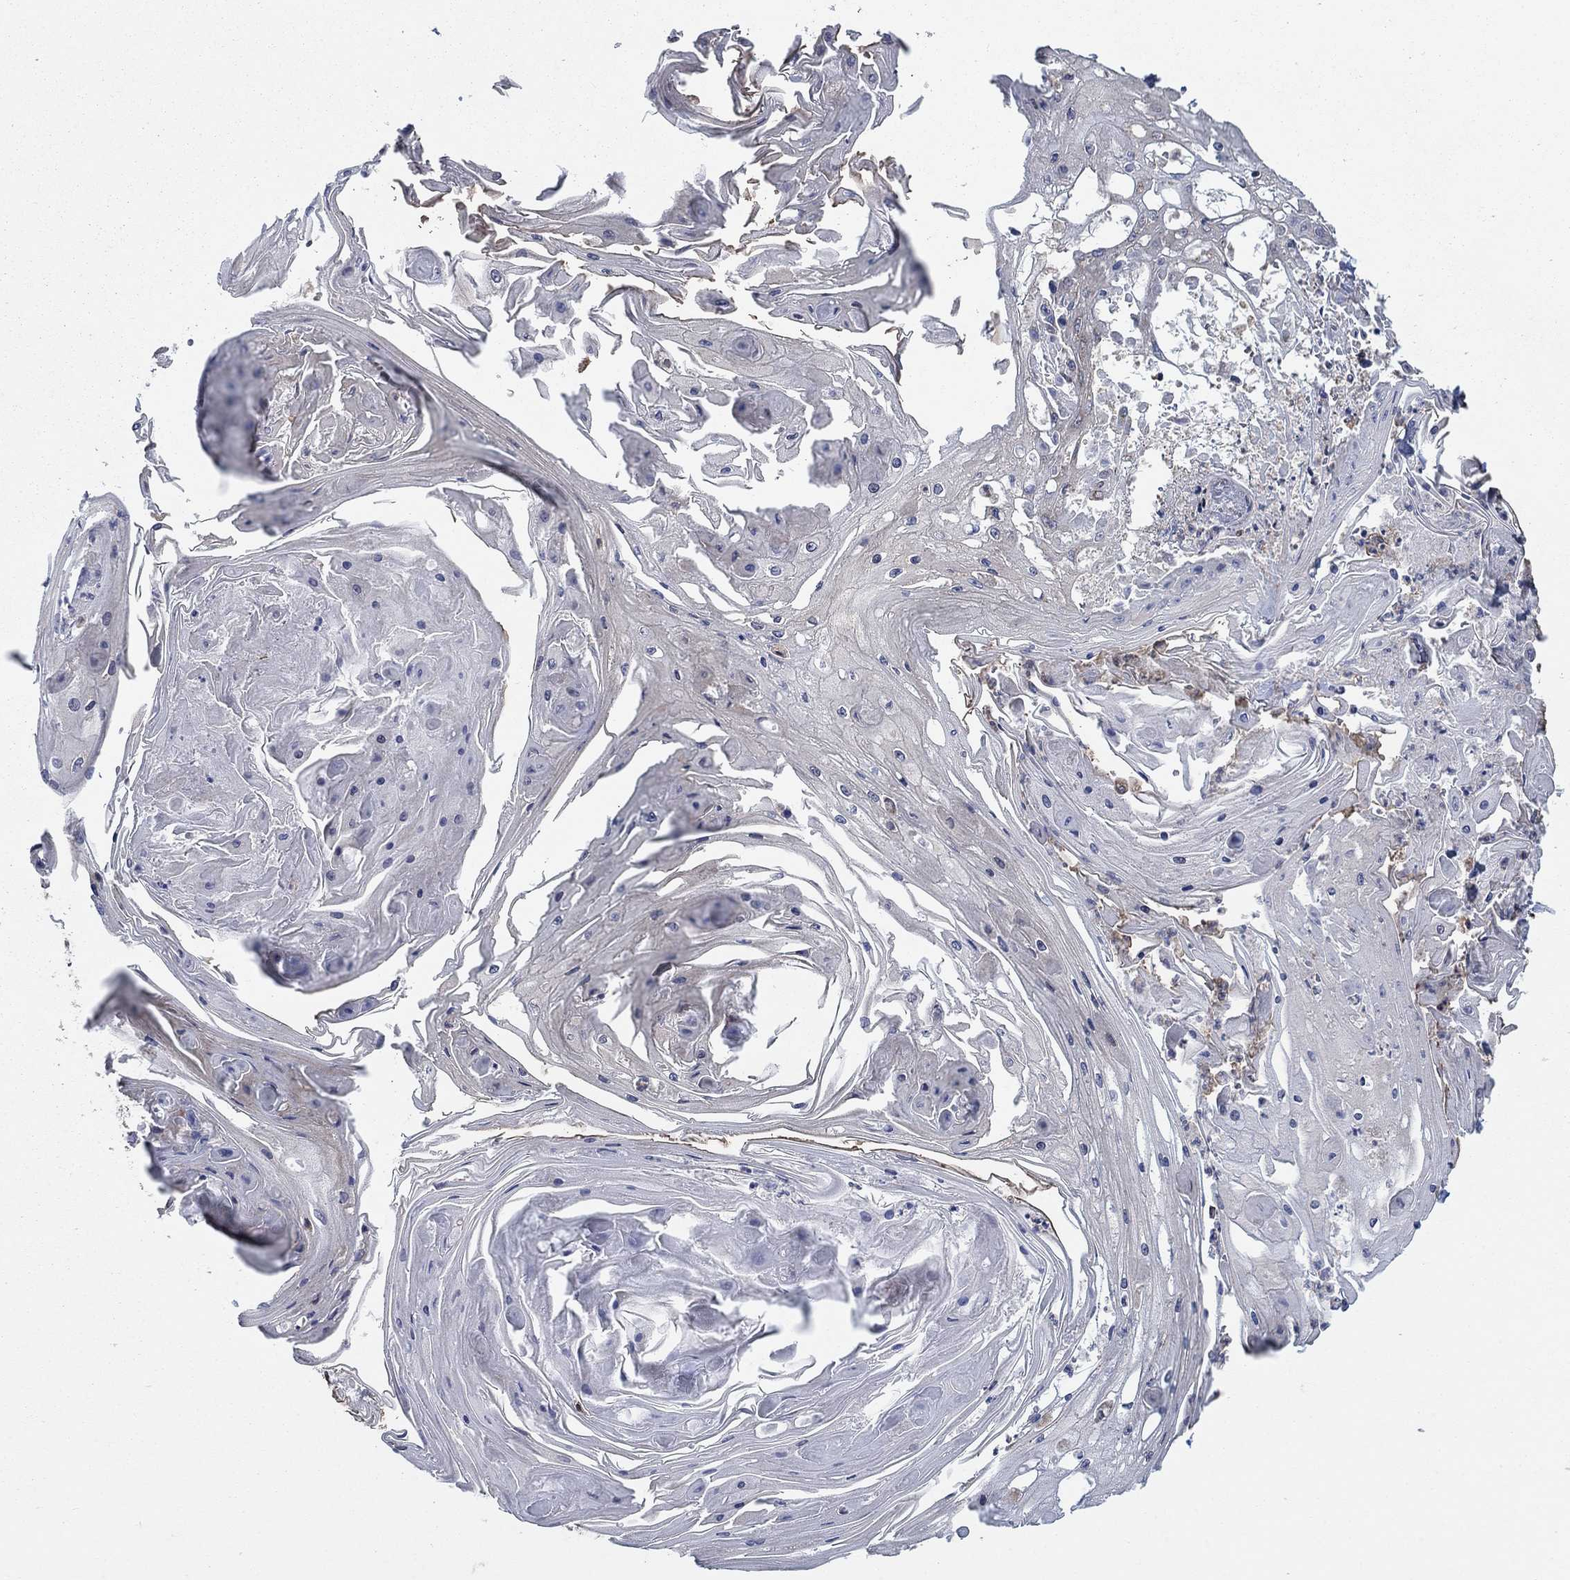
{"staining": {"intensity": "negative", "quantity": "none", "location": "none"}, "tissue": "skin cancer", "cell_type": "Tumor cells", "image_type": "cancer", "snomed": [{"axis": "morphology", "description": "Squamous cell carcinoma, NOS"}, {"axis": "topography", "description": "Skin"}], "caption": "This is an immunohistochemistry (IHC) photomicrograph of human skin squamous cell carcinoma. There is no positivity in tumor cells.", "gene": "NCEH1", "patient": {"sex": "male", "age": 70}}